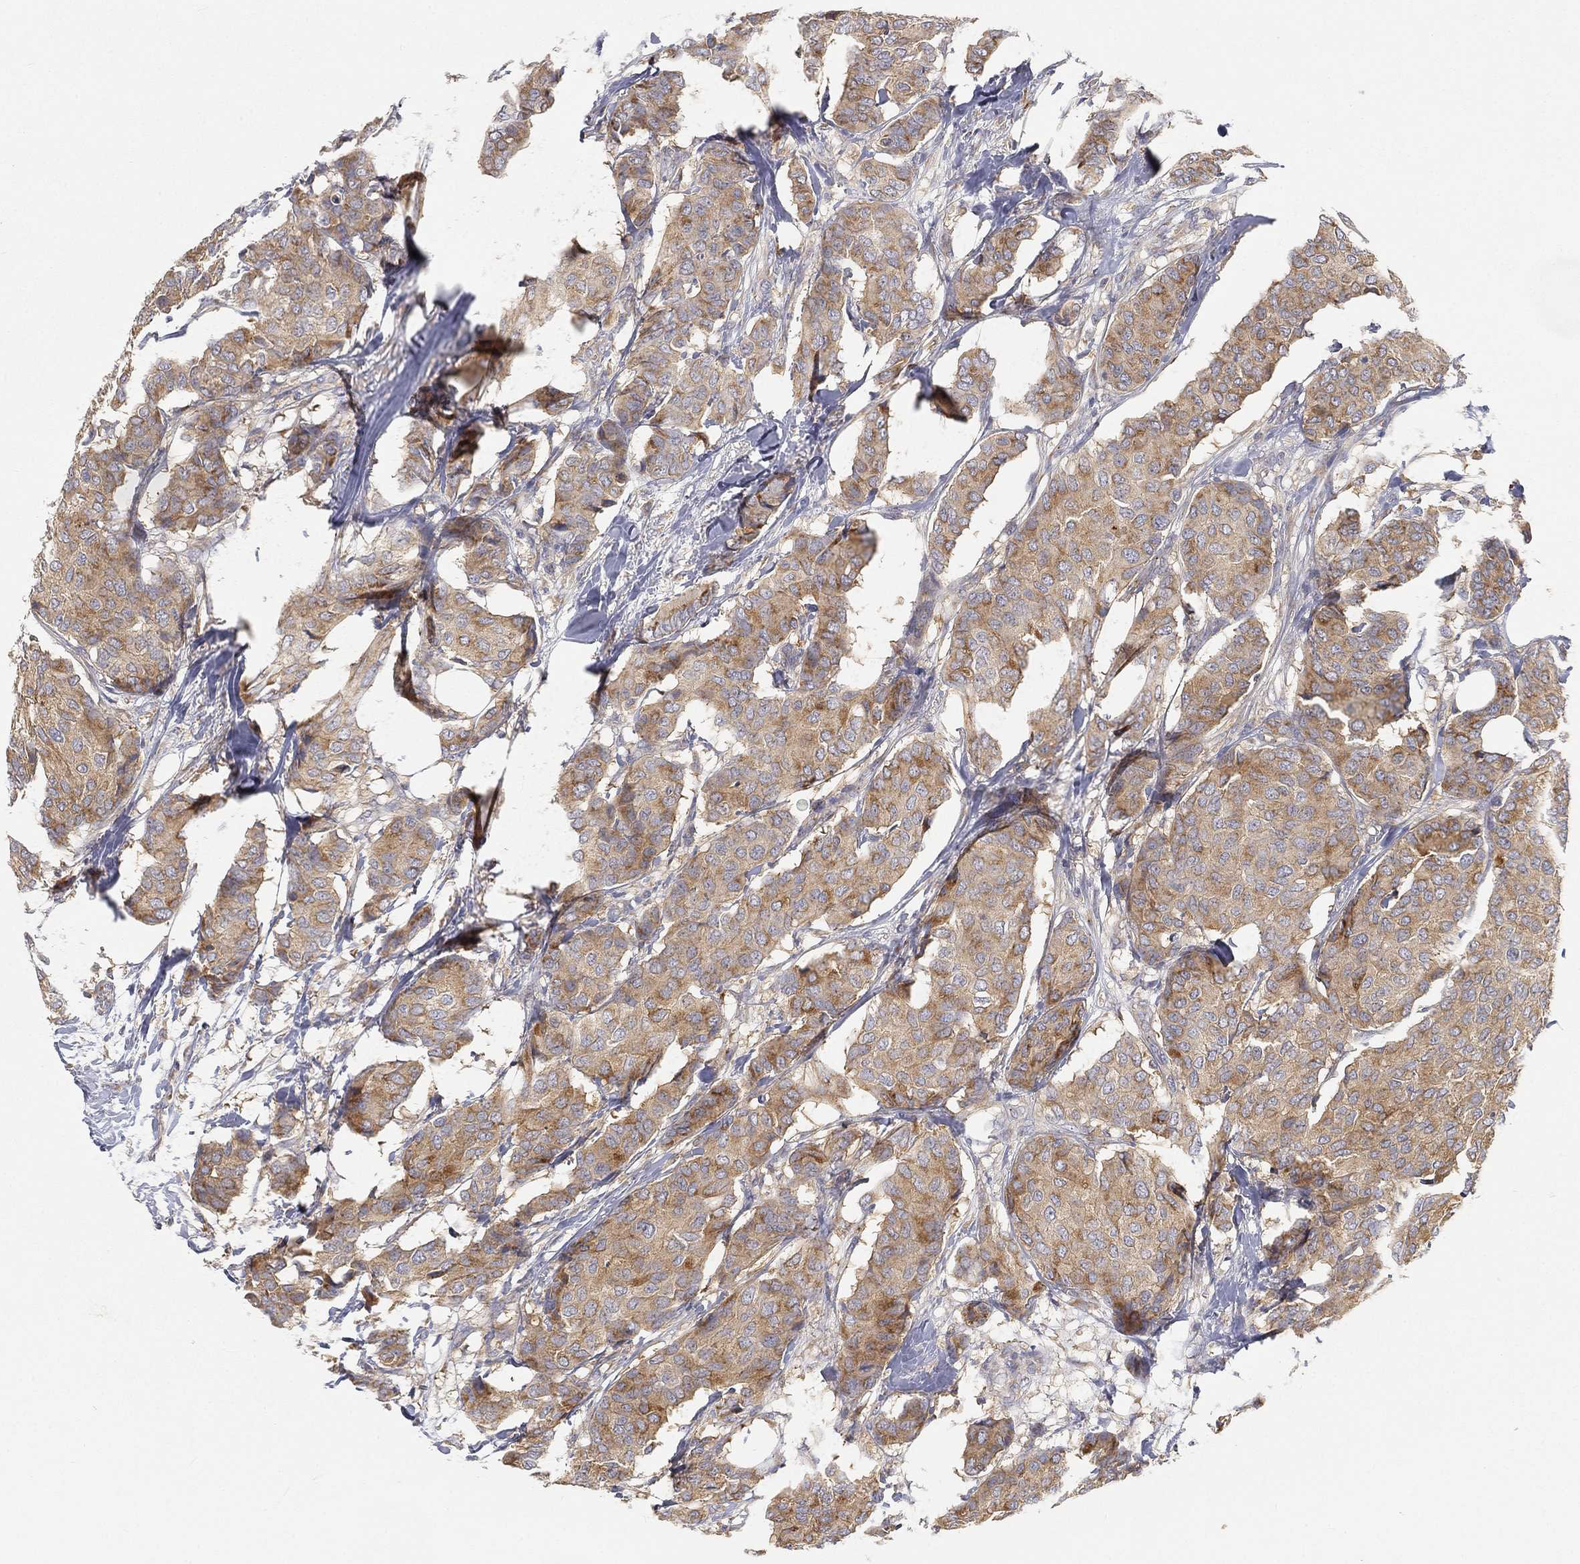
{"staining": {"intensity": "moderate", "quantity": ">75%", "location": "cytoplasmic/membranous"}, "tissue": "breast cancer", "cell_type": "Tumor cells", "image_type": "cancer", "snomed": [{"axis": "morphology", "description": "Duct carcinoma"}, {"axis": "topography", "description": "Breast"}], "caption": "The immunohistochemical stain labels moderate cytoplasmic/membranous positivity in tumor cells of infiltrating ductal carcinoma (breast) tissue.", "gene": "CTSL", "patient": {"sex": "female", "age": 75}}